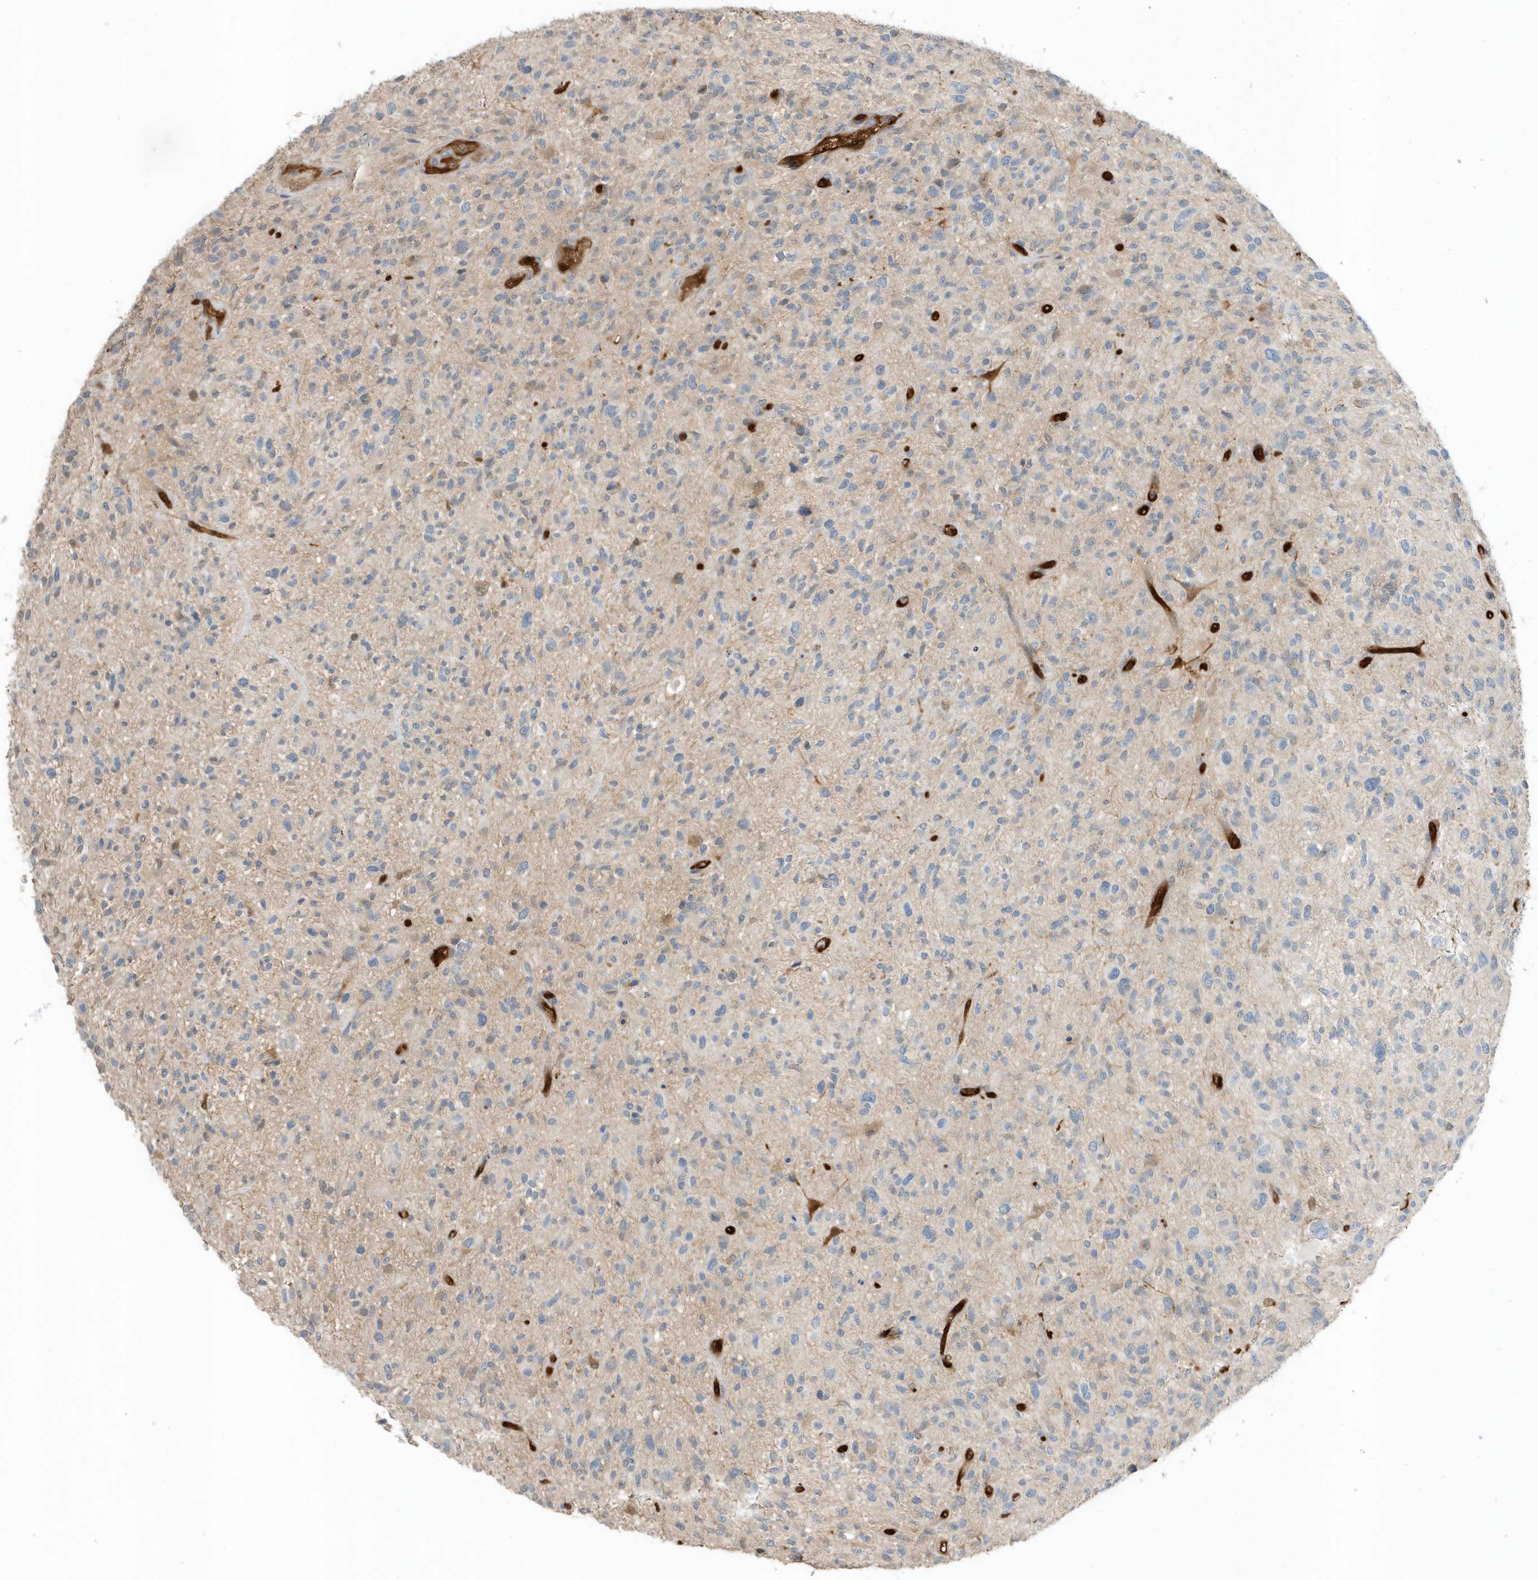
{"staining": {"intensity": "negative", "quantity": "none", "location": "none"}, "tissue": "glioma", "cell_type": "Tumor cells", "image_type": "cancer", "snomed": [{"axis": "morphology", "description": "Glioma, malignant, High grade"}, {"axis": "topography", "description": "Brain"}], "caption": "A high-resolution micrograph shows immunohistochemistry (IHC) staining of glioma, which displays no significant staining in tumor cells.", "gene": "USP53", "patient": {"sex": "male", "age": 47}}